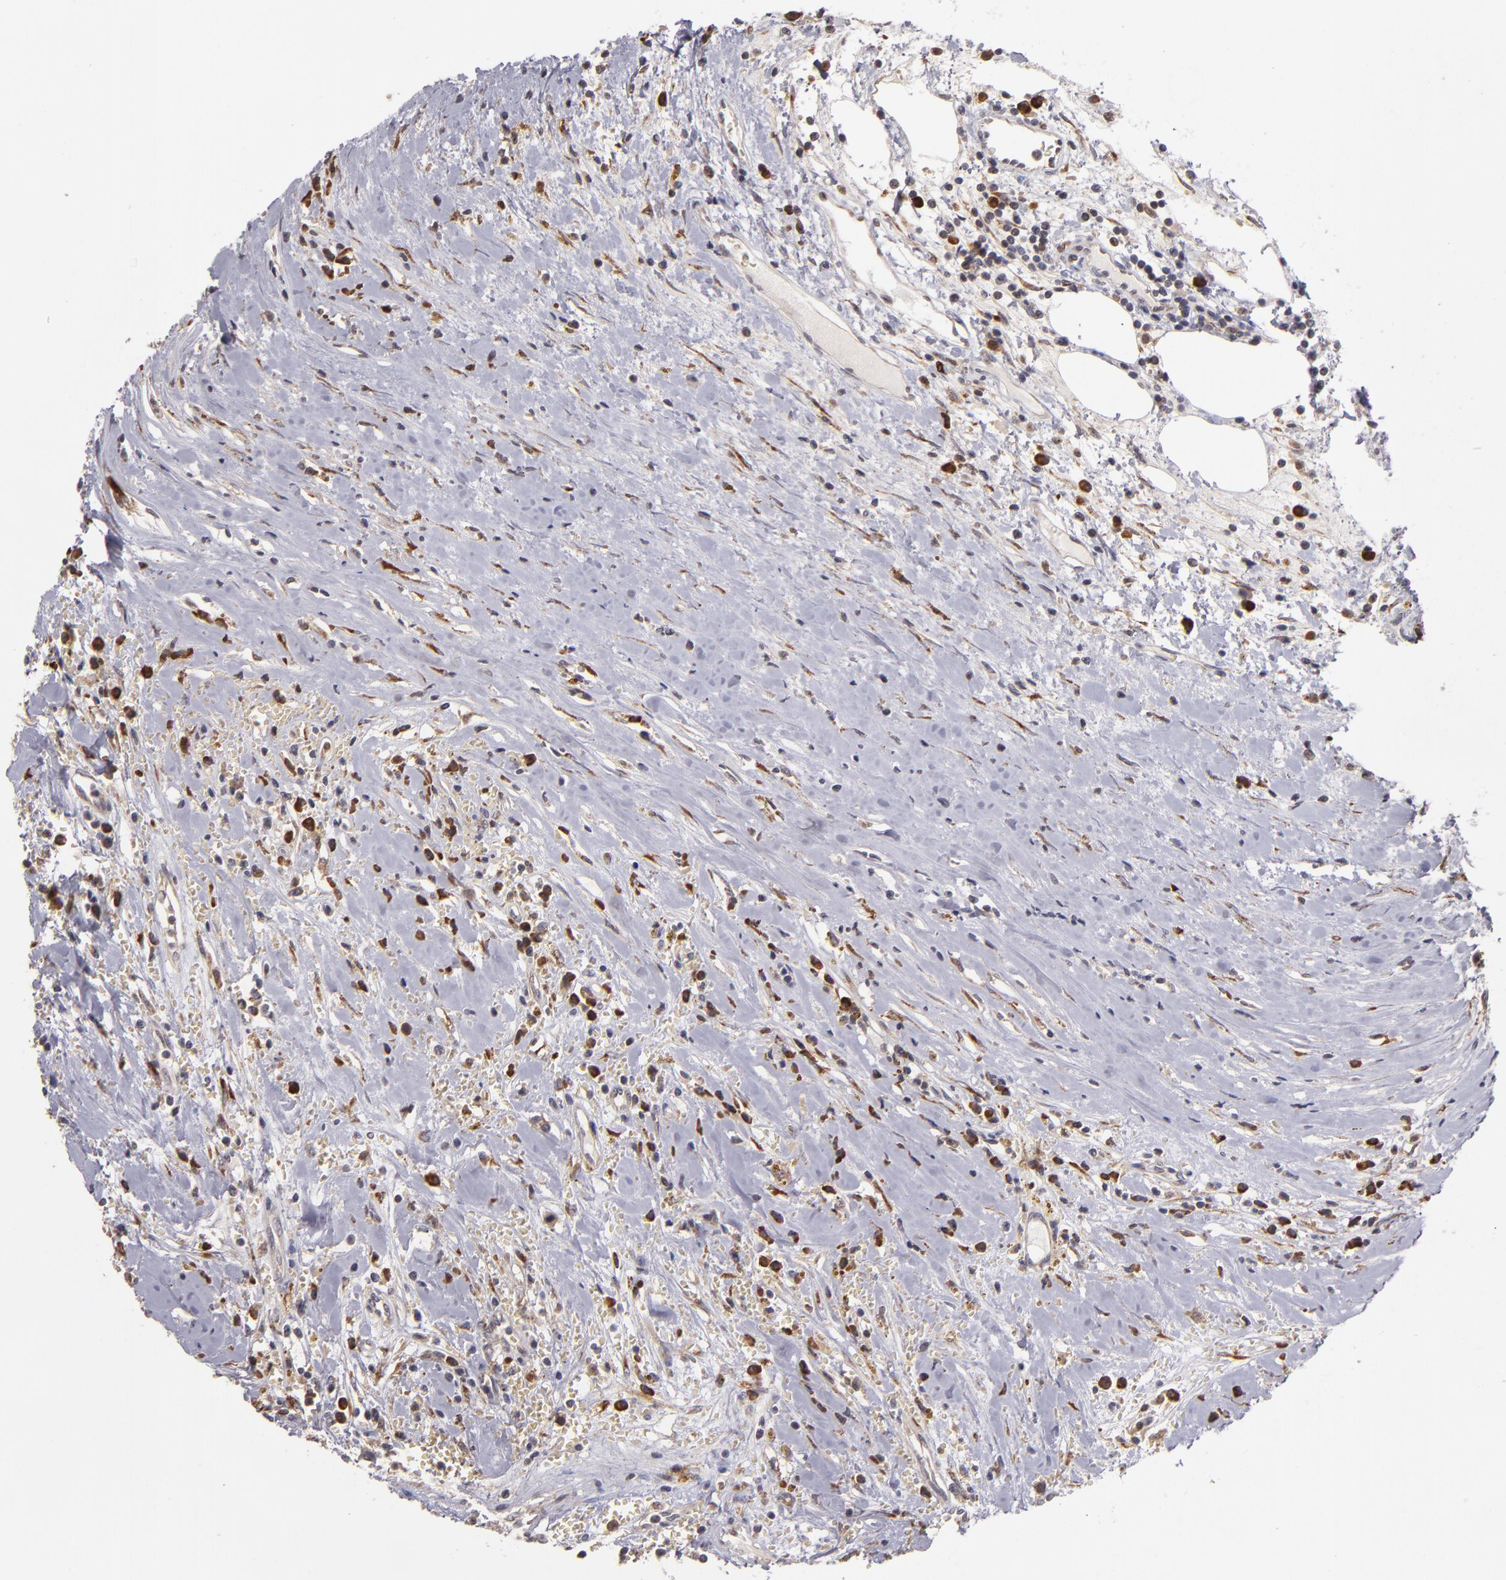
{"staining": {"intensity": "weak", "quantity": ">75%", "location": "cytoplasmic/membranous"}, "tissue": "renal cancer", "cell_type": "Tumor cells", "image_type": "cancer", "snomed": [{"axis": "morphology", "description": "Adenocarcinoma, NOS"}, {"axis": "topography", "description": "Kidney"}], "caption": "Immunohistochemical staining of renal cancer displays weak cytoplasmic/membranous protein positivity in about >75% of tumor cells. (brown staining indicates protein expression, while blue staining denotes nuclei).", "gene": "CASP1", "patient": {"sex": "male", "age": 82}}